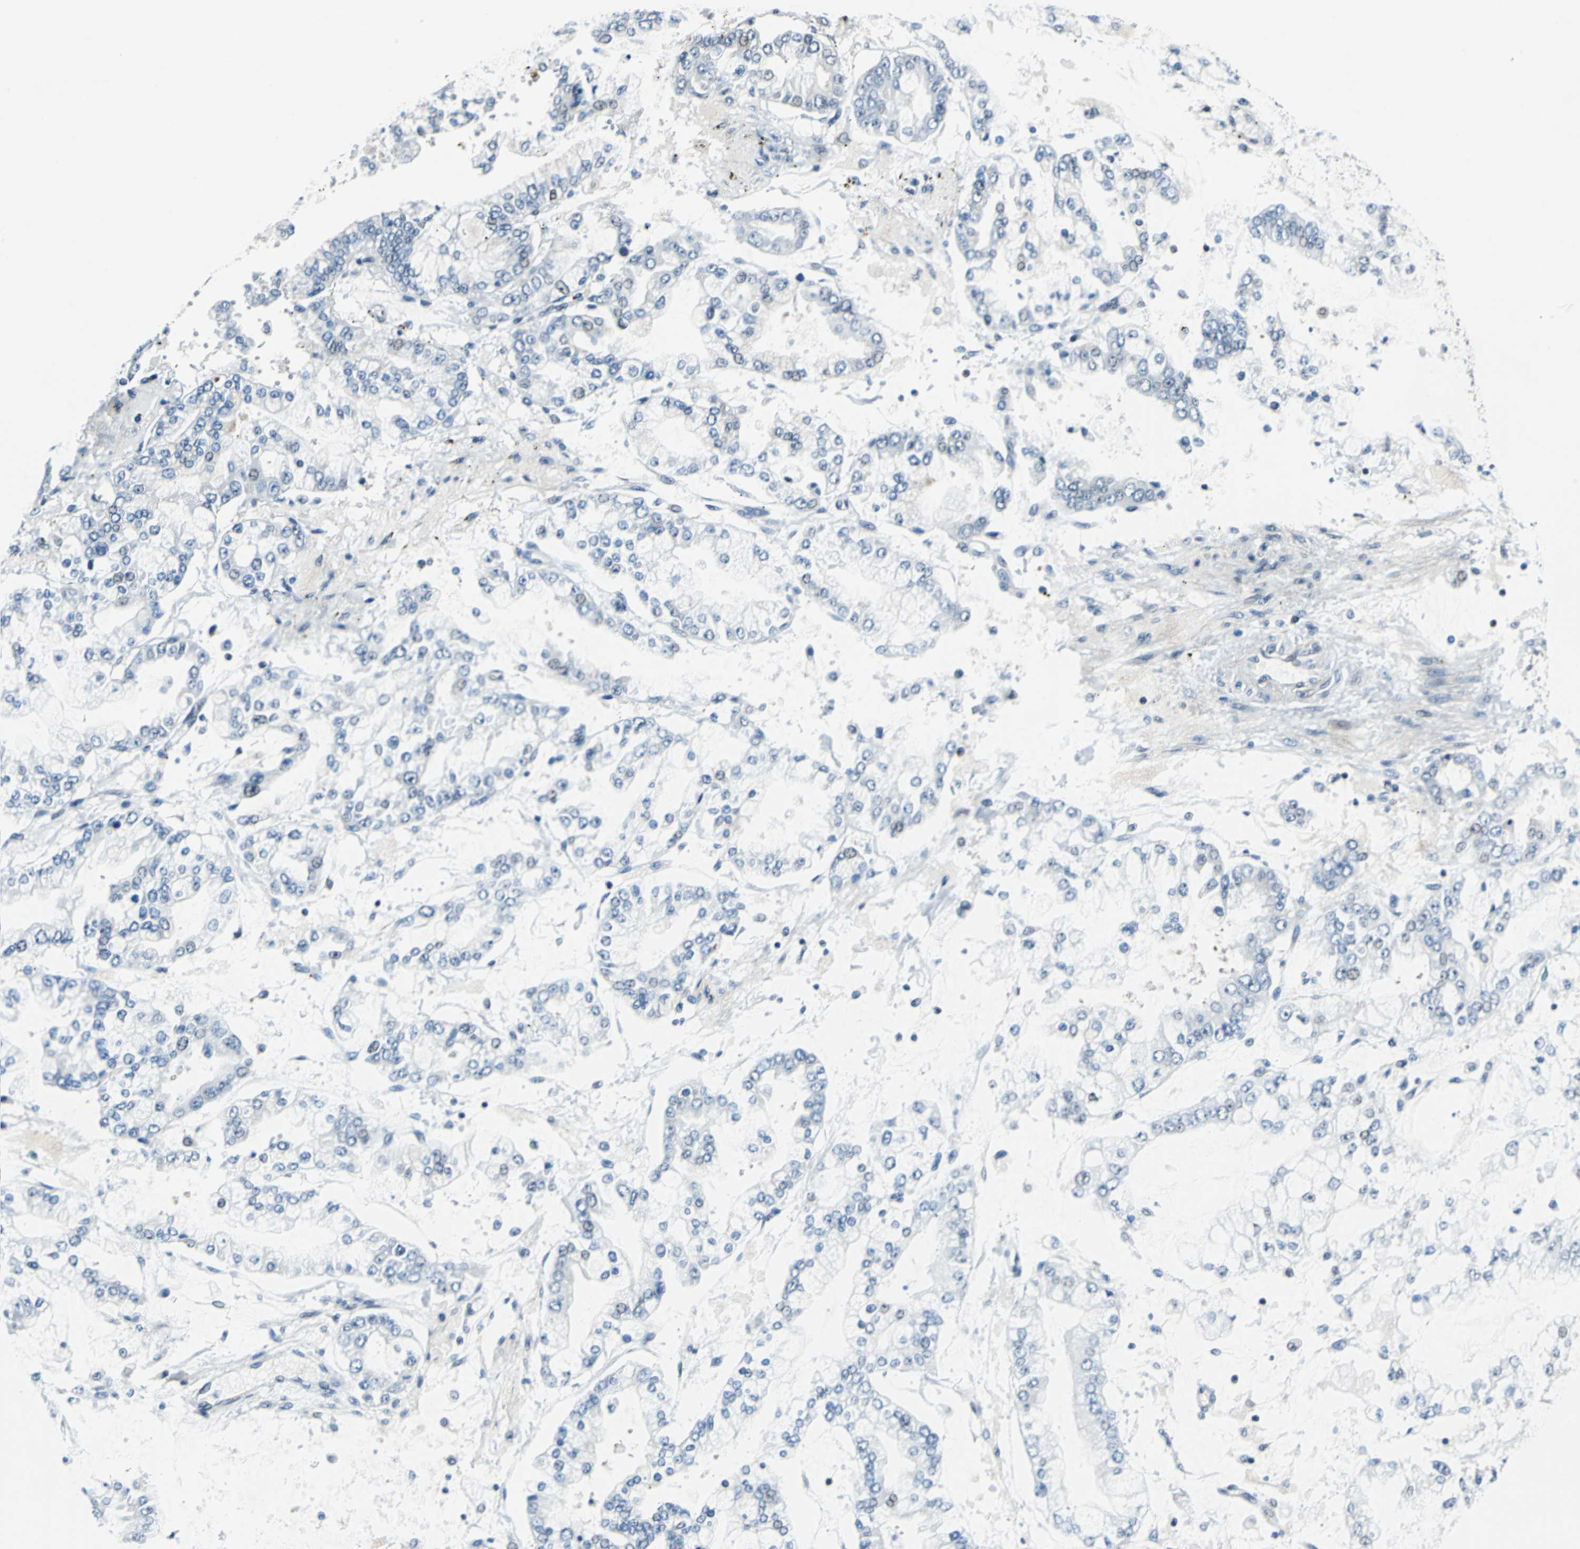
{"staining": {"intensity": "negative", "quantity": "none", "location": "none"}, "tissue": "stomach cancer", "cell_type": "Tumor cells", "image_type": "cancer", "snomed": [{"axis": "morphology", "description": "Adenocarcinoma, NOS"}, {"axis": "topography", "description": "Stomach"}], "caption": "Photomicrograph shows no protein staining in tumor cells of stomach cancer tissue.", "gene": "POLR3K", "patient": {"sex": "male", "age": 76}}